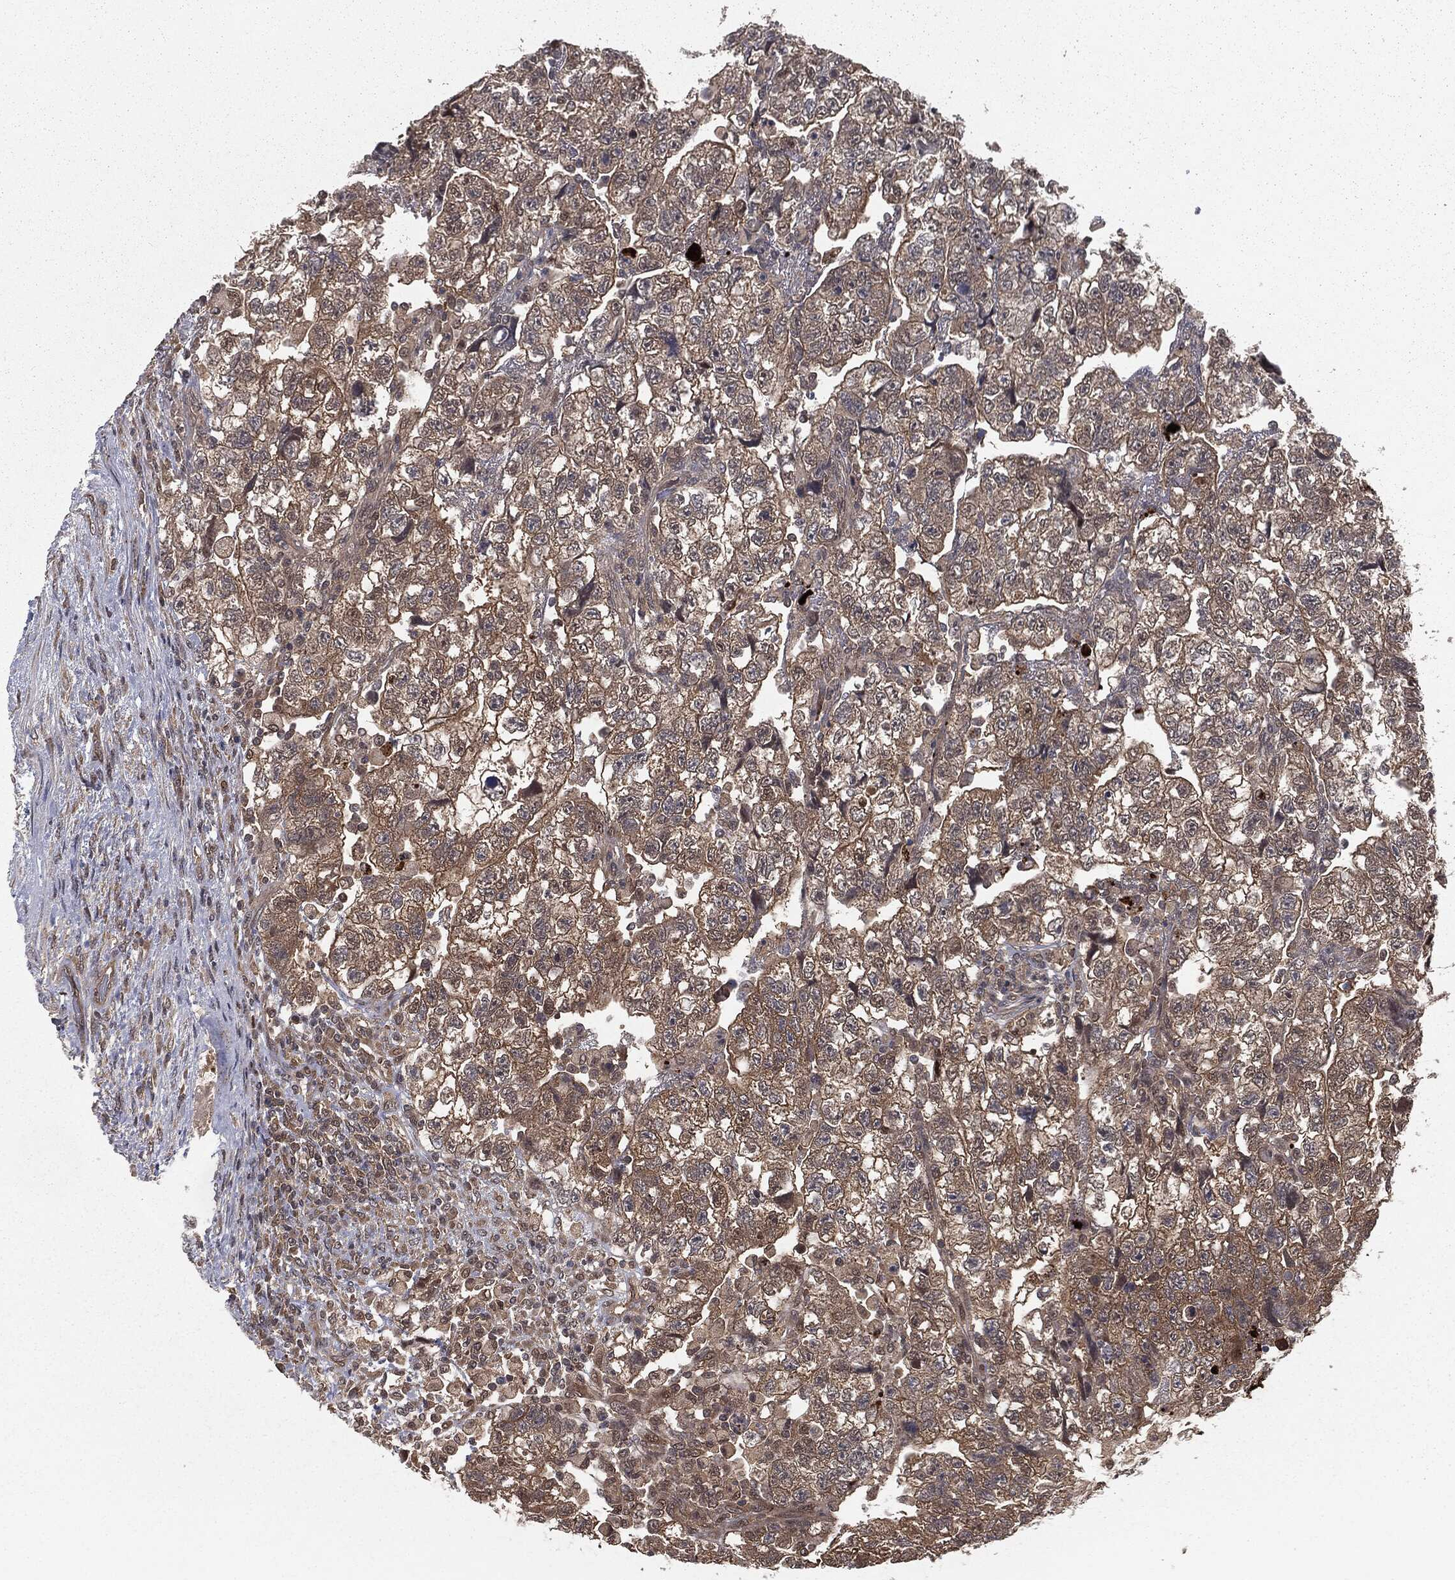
{"staining": {"intensity": "weak", "quantity": ">75%", "location": "cytoplasmic/membranous"}, "tissue": "testis cancer", "cell_type": "Tumor cells", "image_type": "cancer", "snomed": [{"axis": "morphology", "description": "Normal tissue, NOS"}, {"axis": "morphology", "description": "Carcinoma, Embryonal, NOS"}, {"axis": "topography", "description": "Testis"}], "caption": "Embryonal carcinoma (testis) stained for a protein exhibits weak cytoplasmic/membranous positivity in tumor cells.", "gene": "FBXO7", "patient": {"sex": "male", "age": 36}}